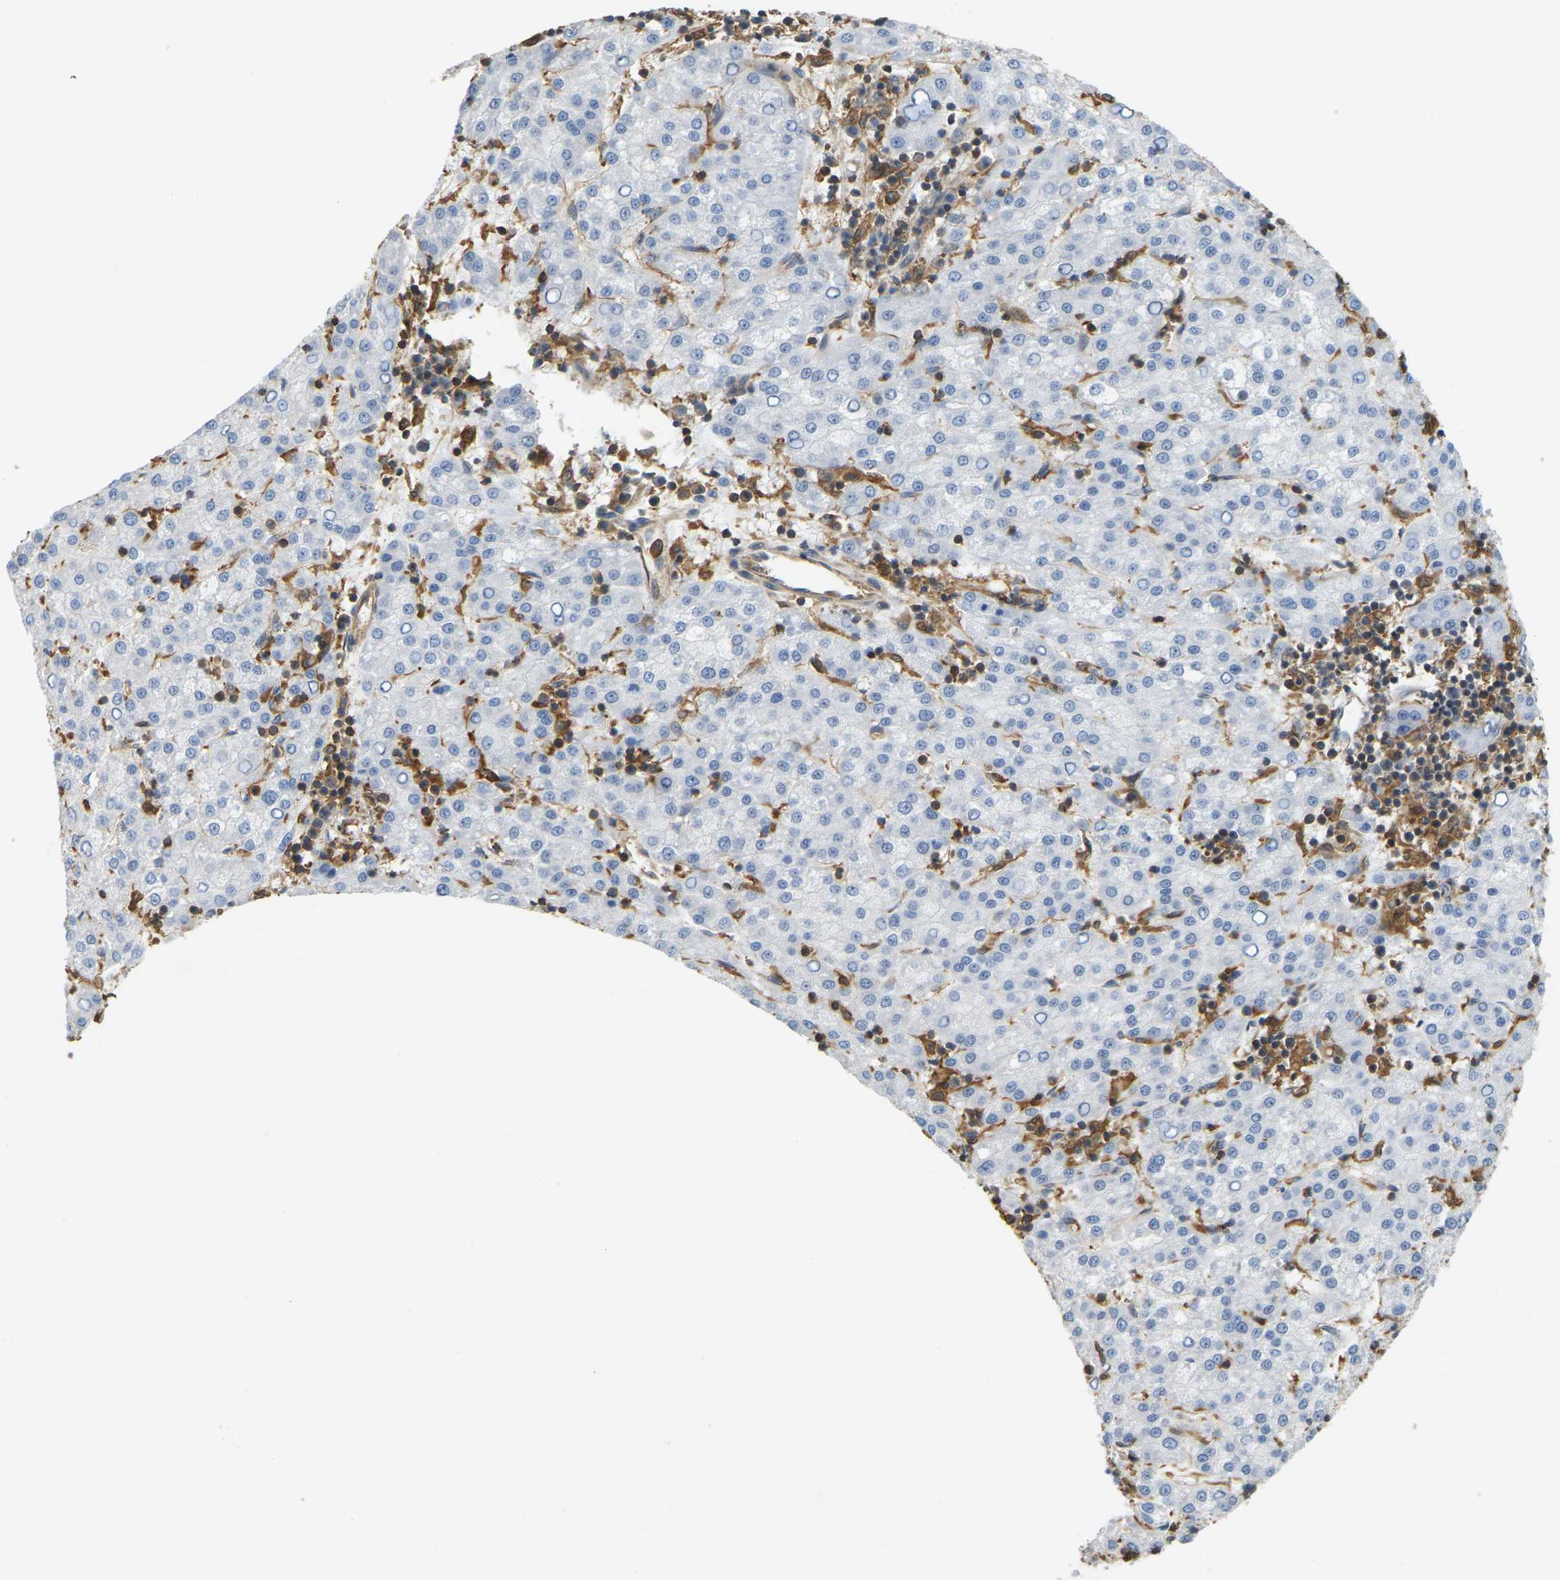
{"staining": {"intensity": "negative", "quantity": "none", "location": "none"}, "tissue": "liver cancer", "cell_type": "Tumor cells", "image_type": "cancer", "snomed": [{"axis": "morphology", "description": "Carcinoma, Hepatocellular, NOS"}, {"axis": "topography", "description": "Liver"}], "caption": "An immunohistochemistry micrograph of liver cancer is shown. There is no staining in tumor cells of liver cancer.", "gene": "IQGAP1", "patient": {"sex": "female", "age": 58}}